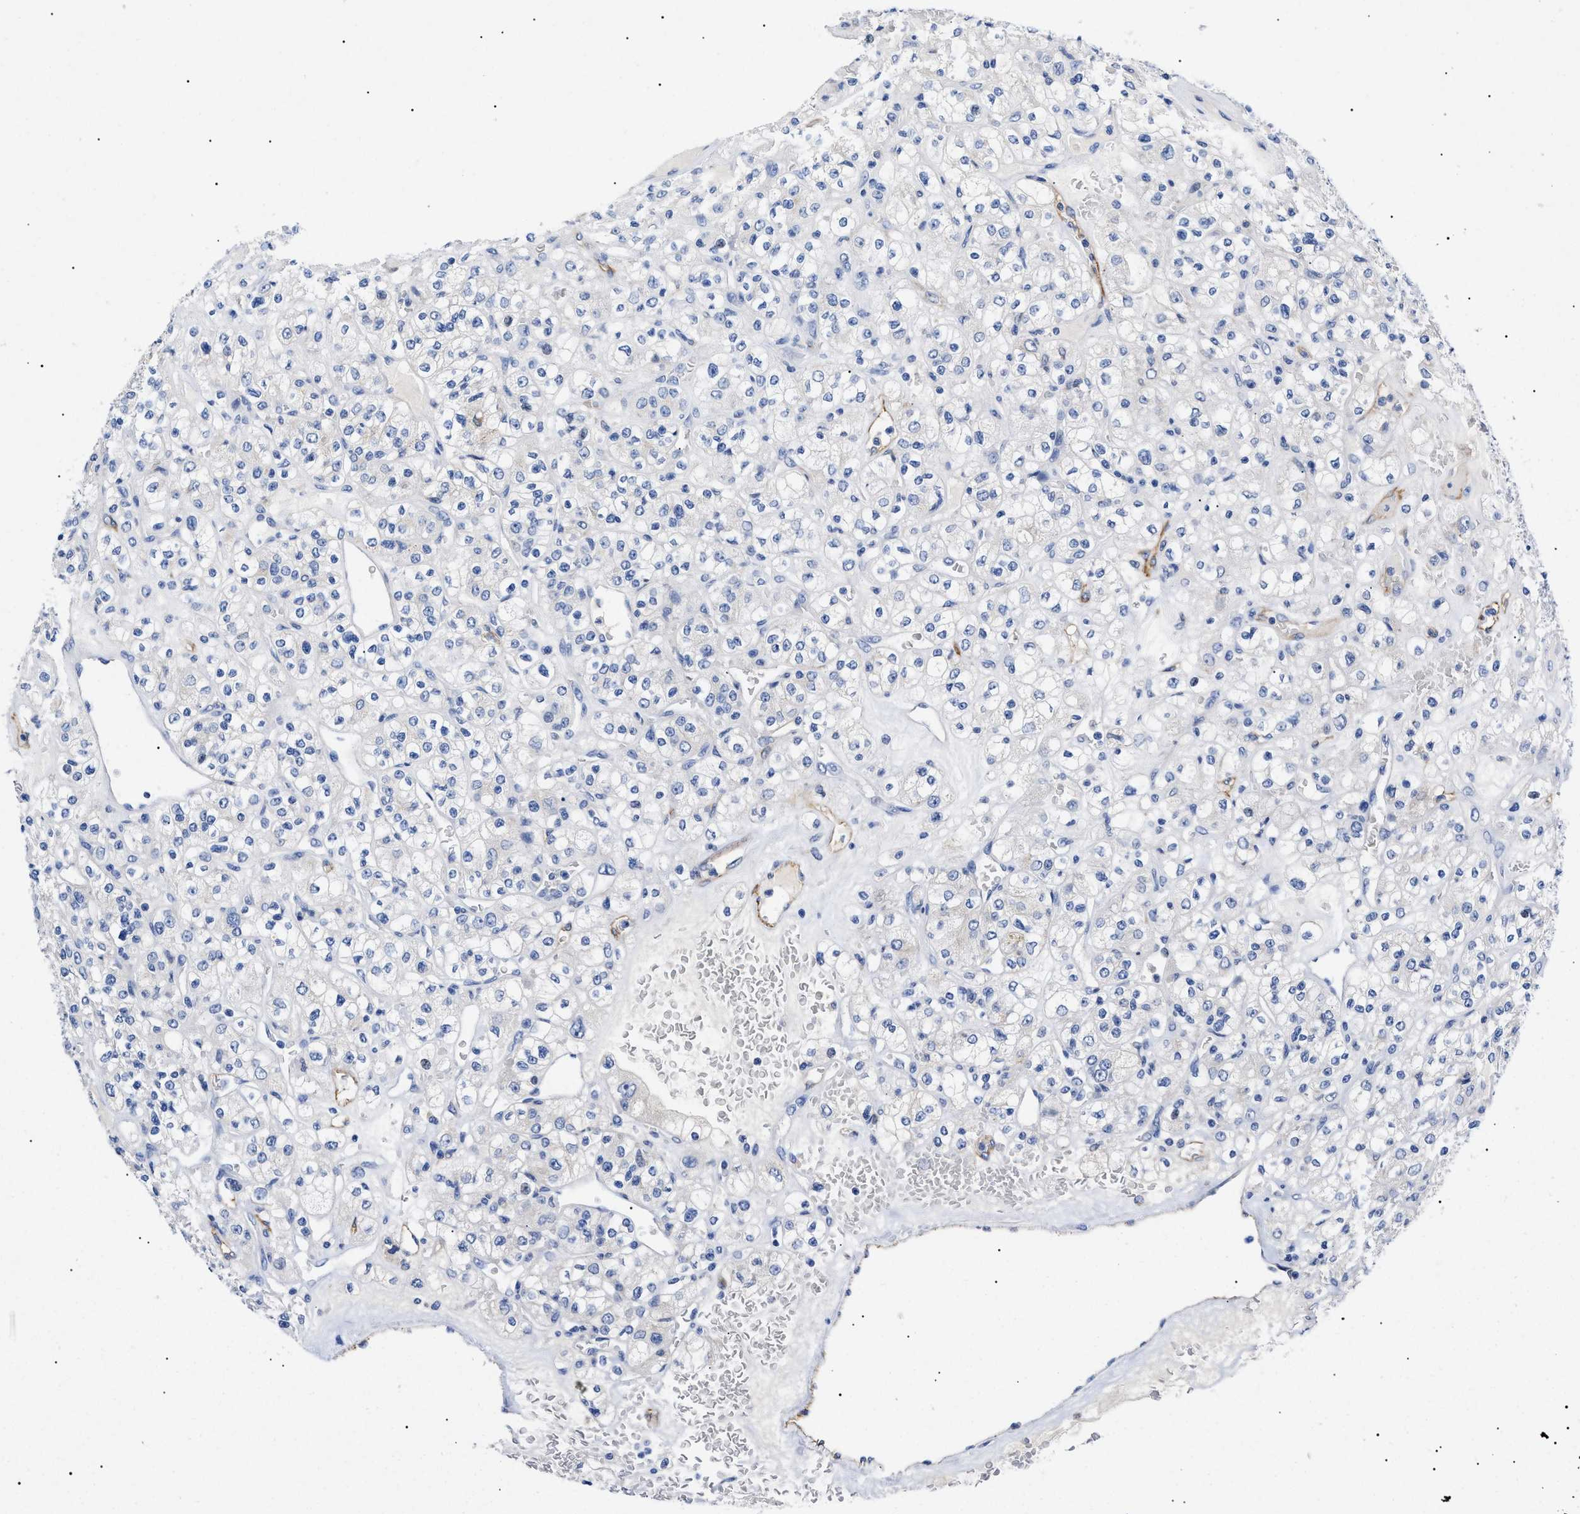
{"staining": {"intensity": "negative", "quantity": "none", "location": "none"}, "tissue": "renal cancer", "cell_type": "Tumor cells", "image_type": "cancer", "snomed": [{"axis": "morphology", "description": "Normal tissue, NOS"}, {"axis": "morphology", "description": "Adenocarcinoma, NOS"}, {"axis": "topography", "description": "Kidney"}], "caption": "A high-resolution photomicrograph shows immunohistochemistry (IHC) staining of renal adenocarcinoma, which reveals no significant positivity in tumor cells.", "gene": "ACKR1", "patient": {"sex": "female", "age": 72}}